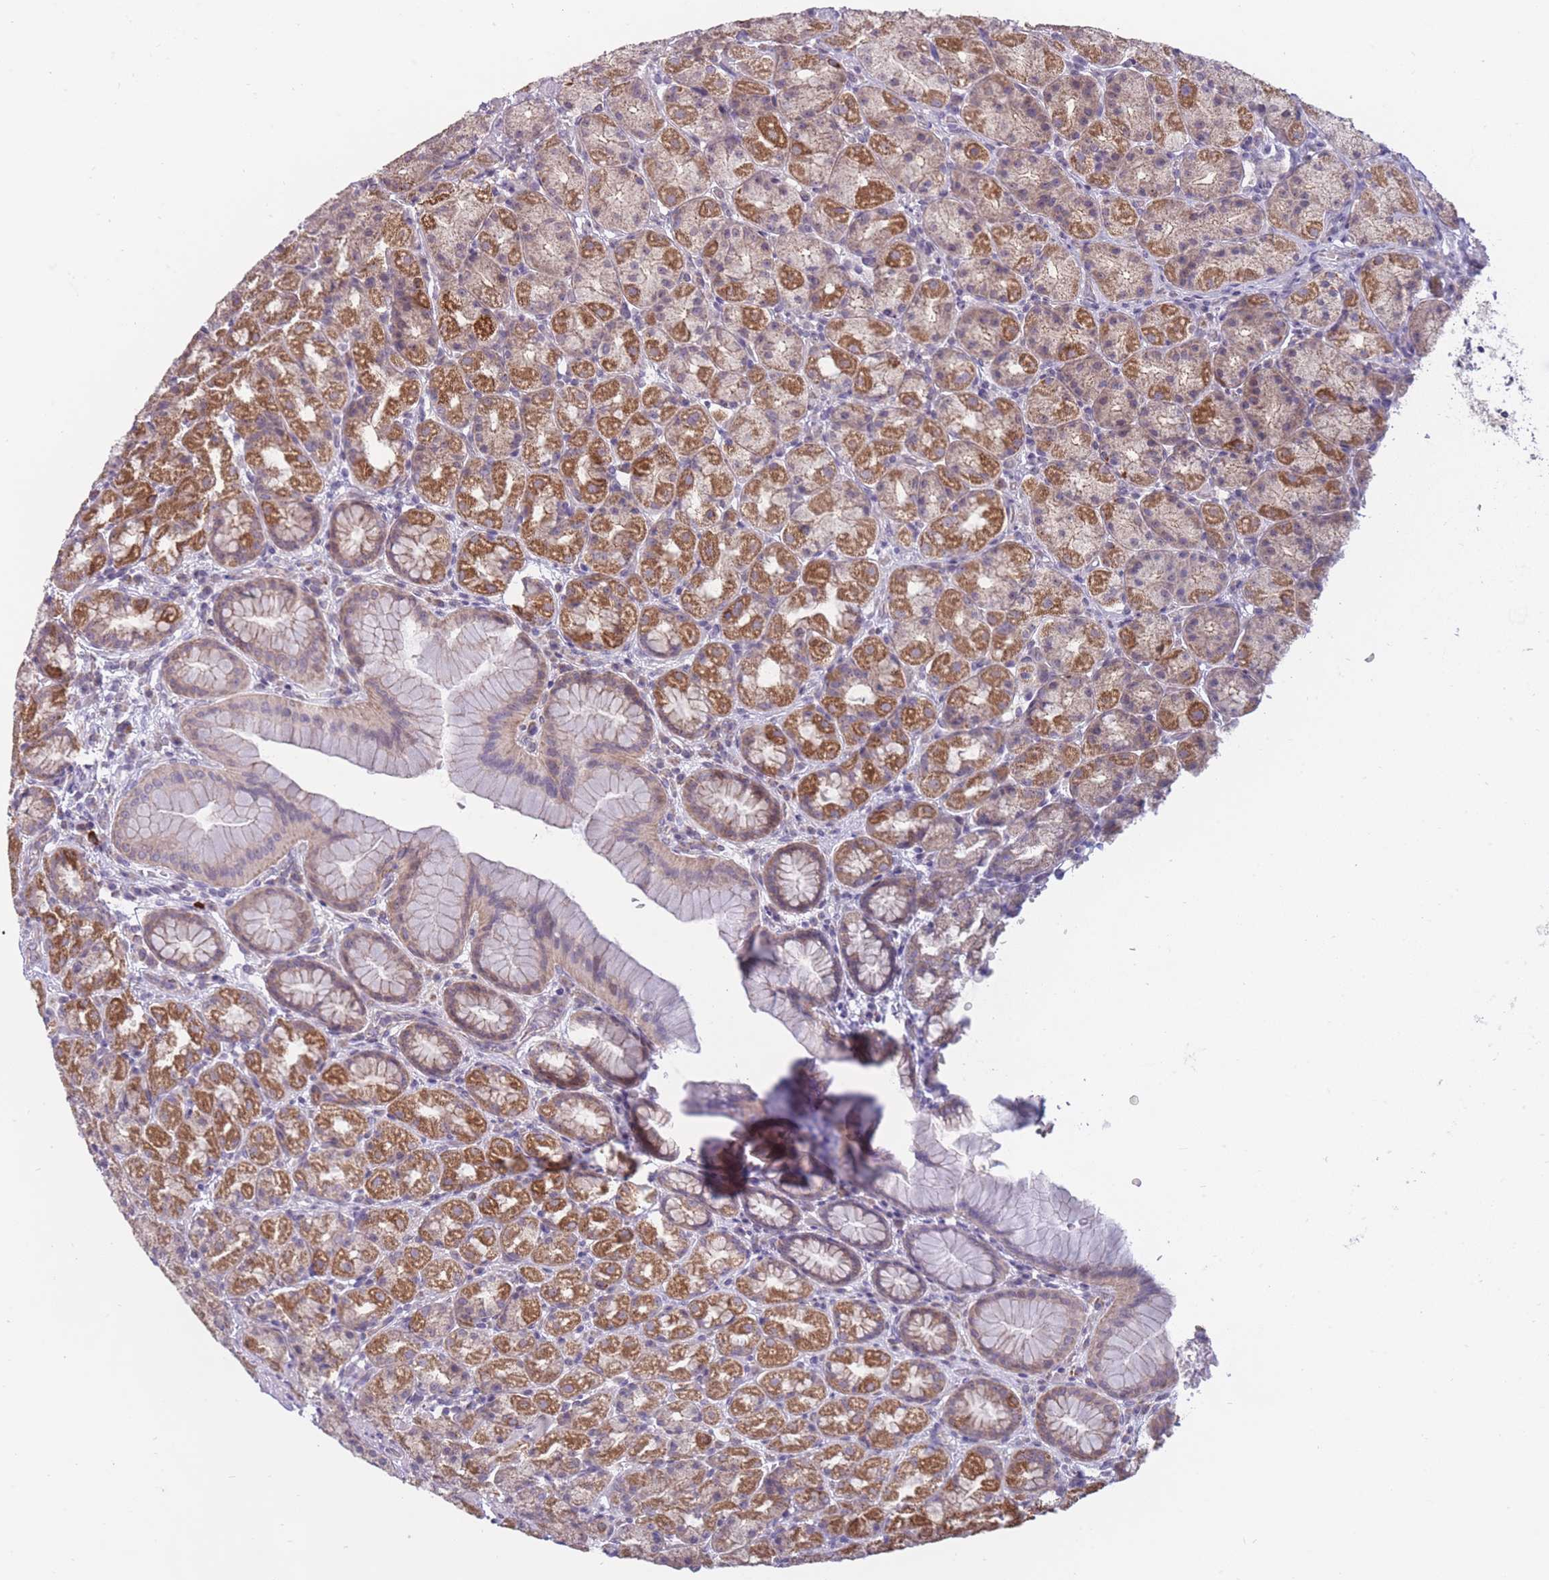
{"staining": {"intensity": "strong", "quantity": "25%-75%", "location": "cytoplasmic/membranous"}, "tissue": "stomach", "cell_type": "Glandular cells", "image_type": "normal", "snomed": [{"axis": "morphology", "description": "Normal tissue, NOS"}, {"axis": "topography", "description": "Stomach, upper"}, {"axis": "topography", "description": "Stomach"}], "caption": "A micrograph of human stomach stained for a protein exhibits strong cytoplasmic/membranous brown staining in glandular cells. (Brightfield microscopy of DAB IHC at high magnification).", "gene": "MRPS18C", "patient": {"sex": "male", "age": 68}}